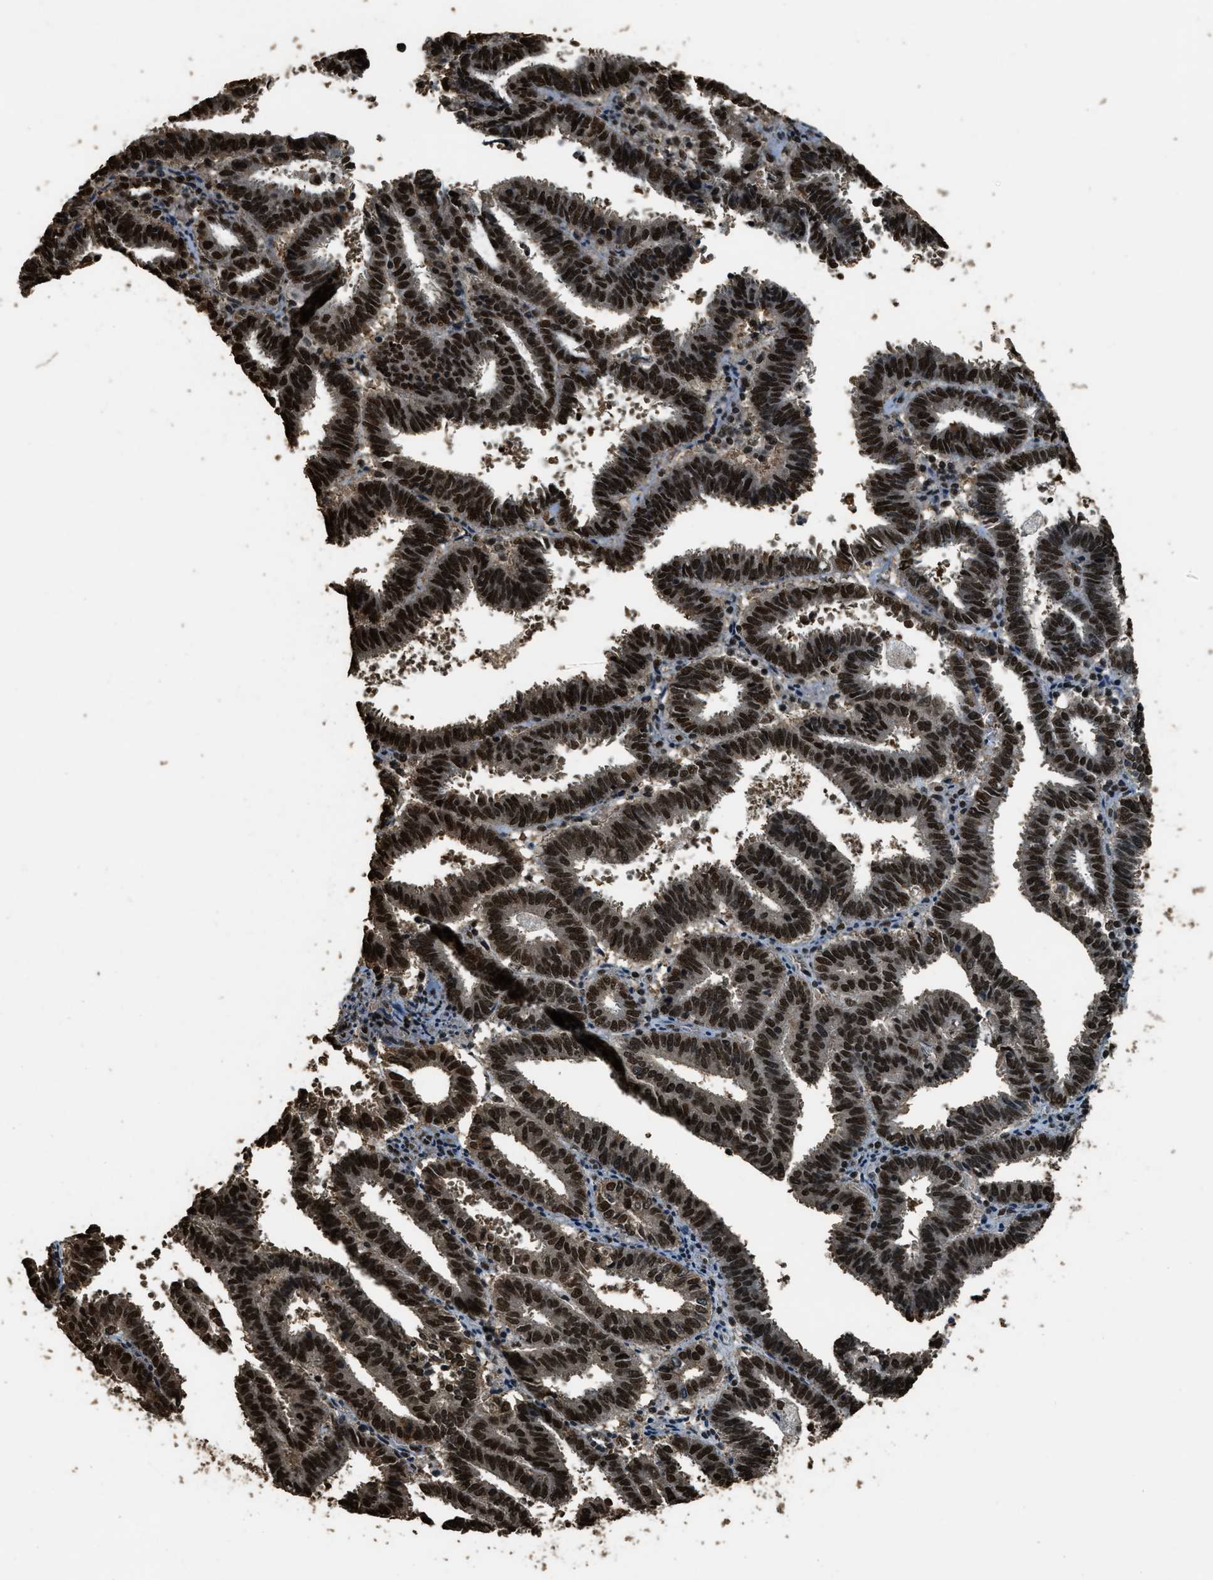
{"staining": {"intensity": "strong", "quantity": ">75%", "location": "nuclear"}, "tissue": "endometrial cancer", "cell_type": "Tumor cells", "image_type": "cancer", "snomed": [{"axis": "morphology", "description": "Adenocarcinoma, NOS"}, {"axis": "topography", "description": "Uterus"}], "caption": "IHC histopathology image of human adenocarcinoma (endometrial) stained for a protein (brown), which shows high levels of strong nuclear positivity in about >75% of tumor cells.", "gene": "MYB", "patient": {"sex": "female", "age": 83}}